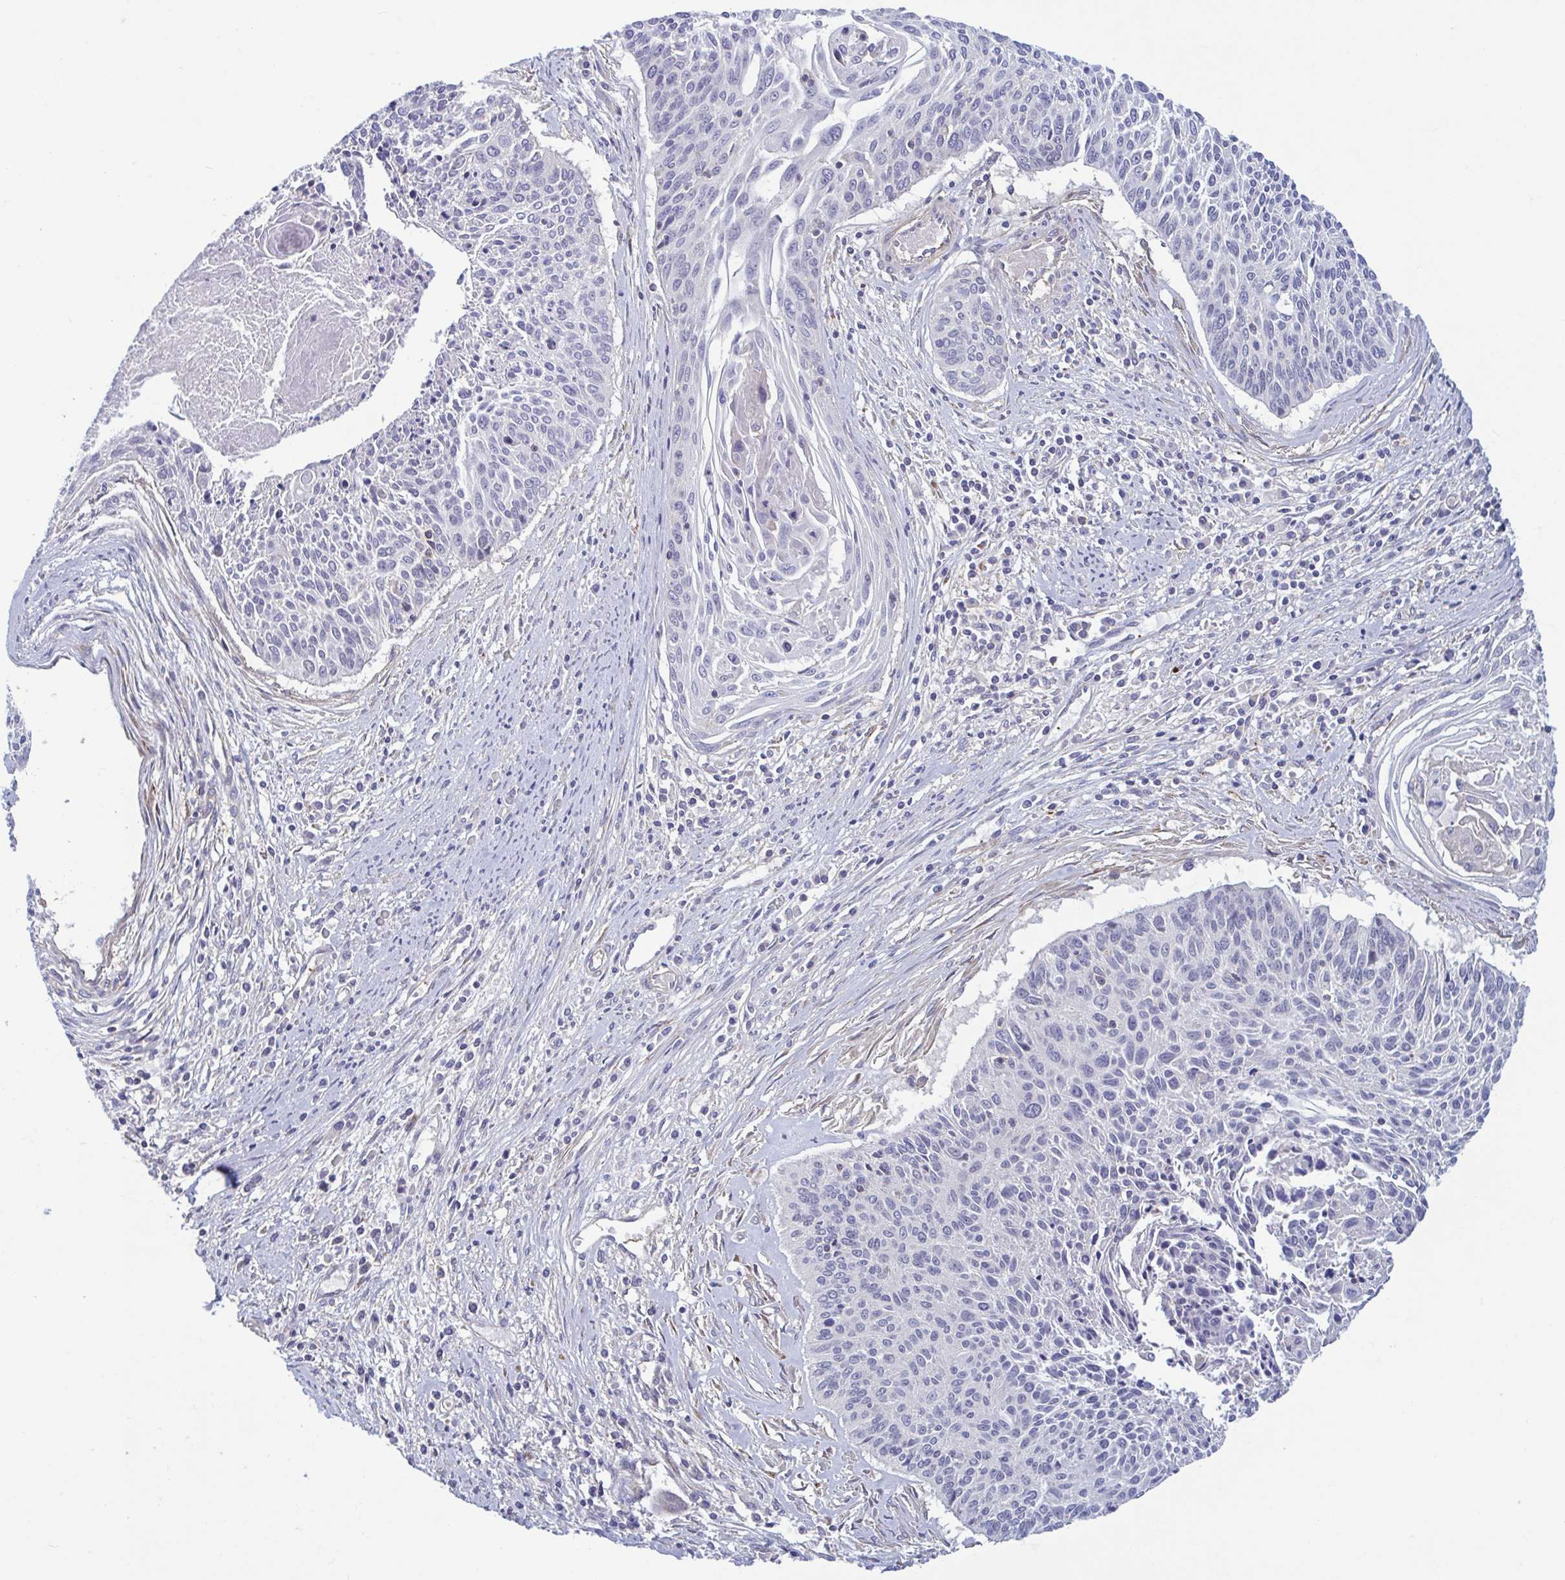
{"staining": {"intensity": "negative", "quantity": "none", "location": "none"}, "tissue": "cervical cancer", "cell_type": "Tumor cells", "image_type": "cancer", "snomed": [{"axis": "morphology", "description": "Squamous cell carcinoma, NOS"}, {"axis": "topography", "description": "Cervix"}], "caption": "Immunohistochemistry (IHC) histopathology image of cervical cancer stained for a protein (brown), which displays no expression in tumor cells.", "gene": "LRRC38", "patient": {"sex": "female", "age": 55}}